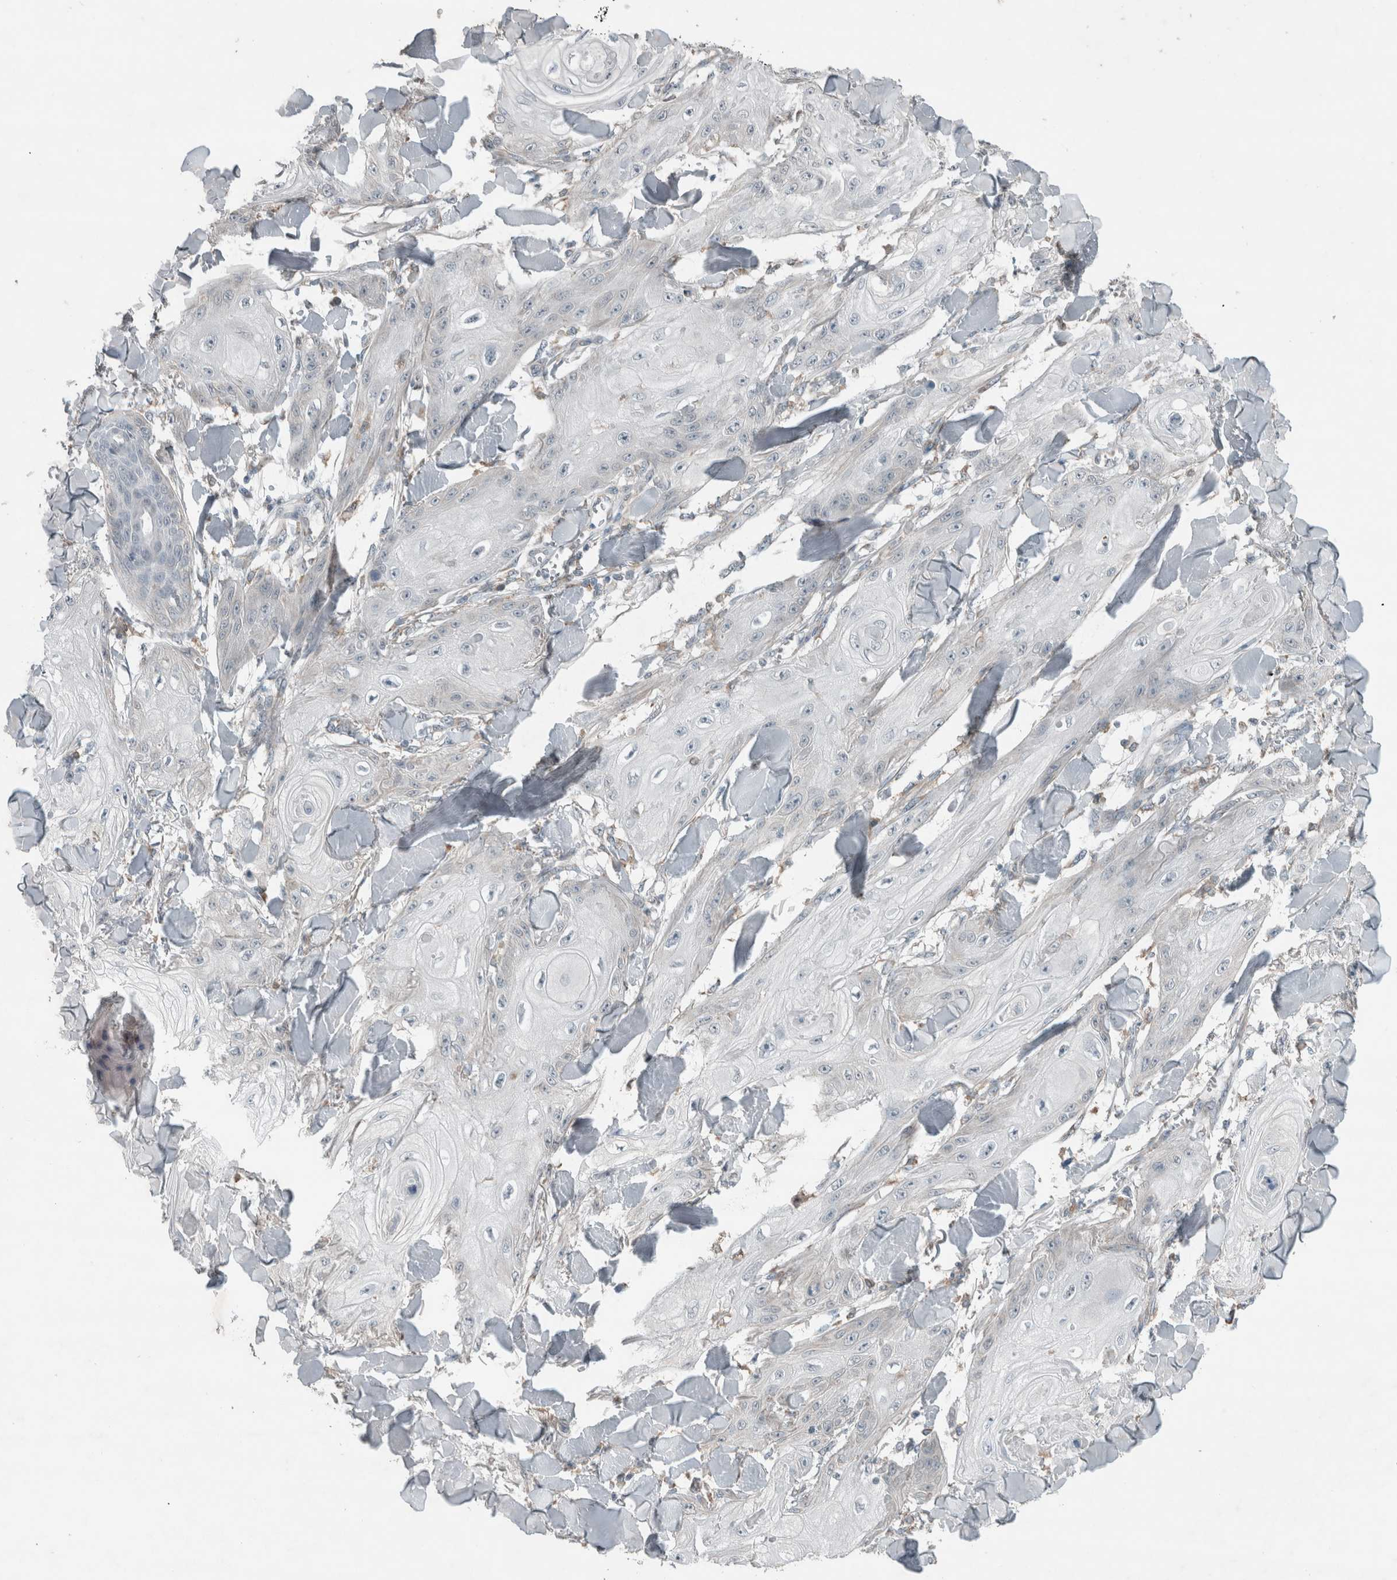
{"staining": {"intensity": "negative", "quantity": "none", "location": "none"}, "tissue": "skin cancer", "cell_type": "Tumor cells", "image_type": "cancer", "snomed": [{"axis": "morphology", "description": "Squamous cell carcinoma, NOS"}, {"axis": "topography", "description": "Skin"}], "caption": "Squamous cell carcinoma (skin) was stained to show a protein in brown. There is no significant expression in tumor cells.", "gene": "JADE2", "patient": {"sex": "male", "age": 74}}